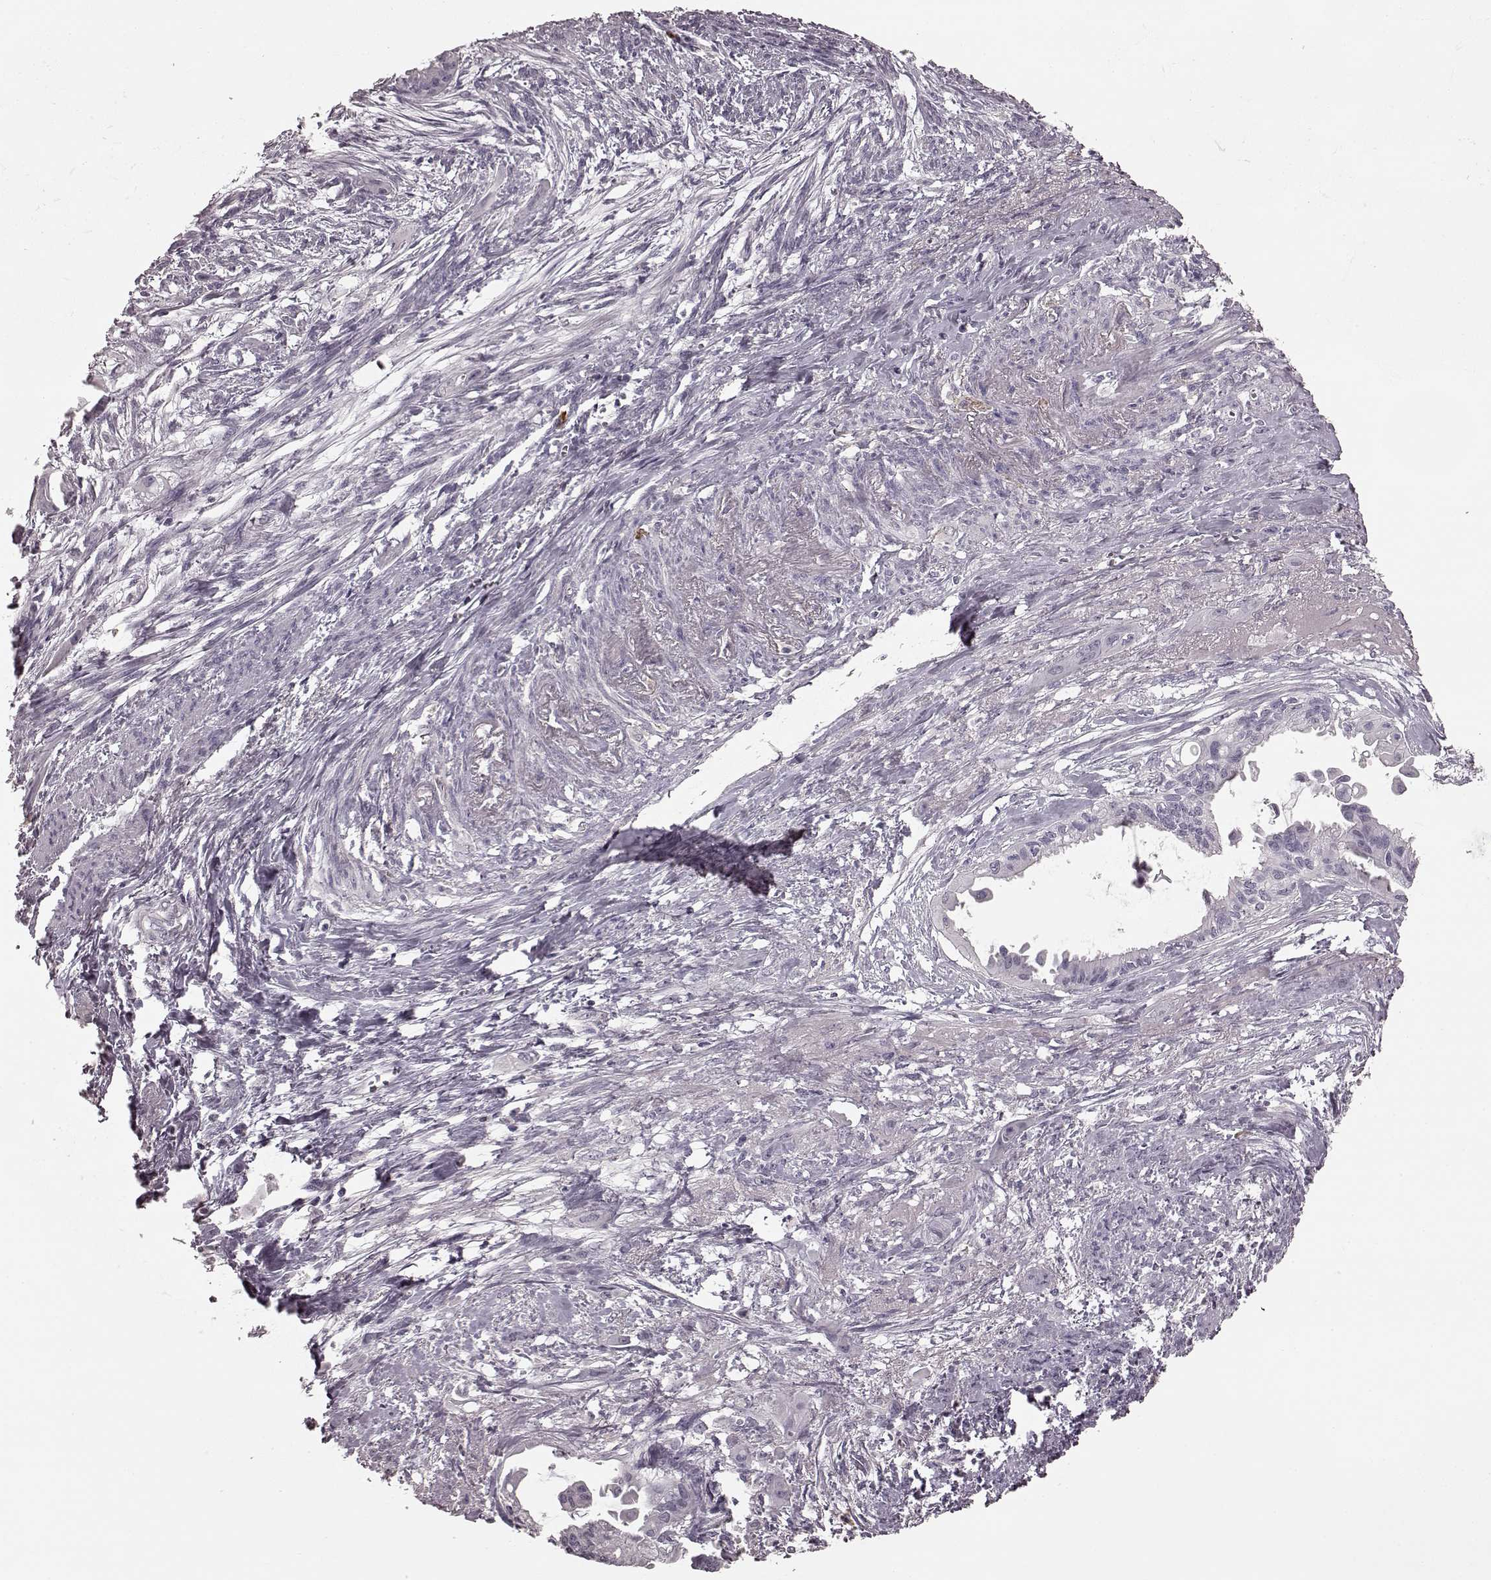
{"staining": {"intensity": "negative", "quantity": "none", "location": "none"}, "tissue": "endometrial cancer", "cell_type": "Tumor cells", "image_type": "cancer", "snomed": [{"axis": "morphology", "description": "Adenocarcinoma, NOS"}, {"axis": "topography", "description": "Endometrium"}], "caption": "The image demonstrates no significant staining in tumor cells of endometrial cancer (adenocarcinoma).", "gene": "CD28", "patient": {"sex": "female", "age": 86}}